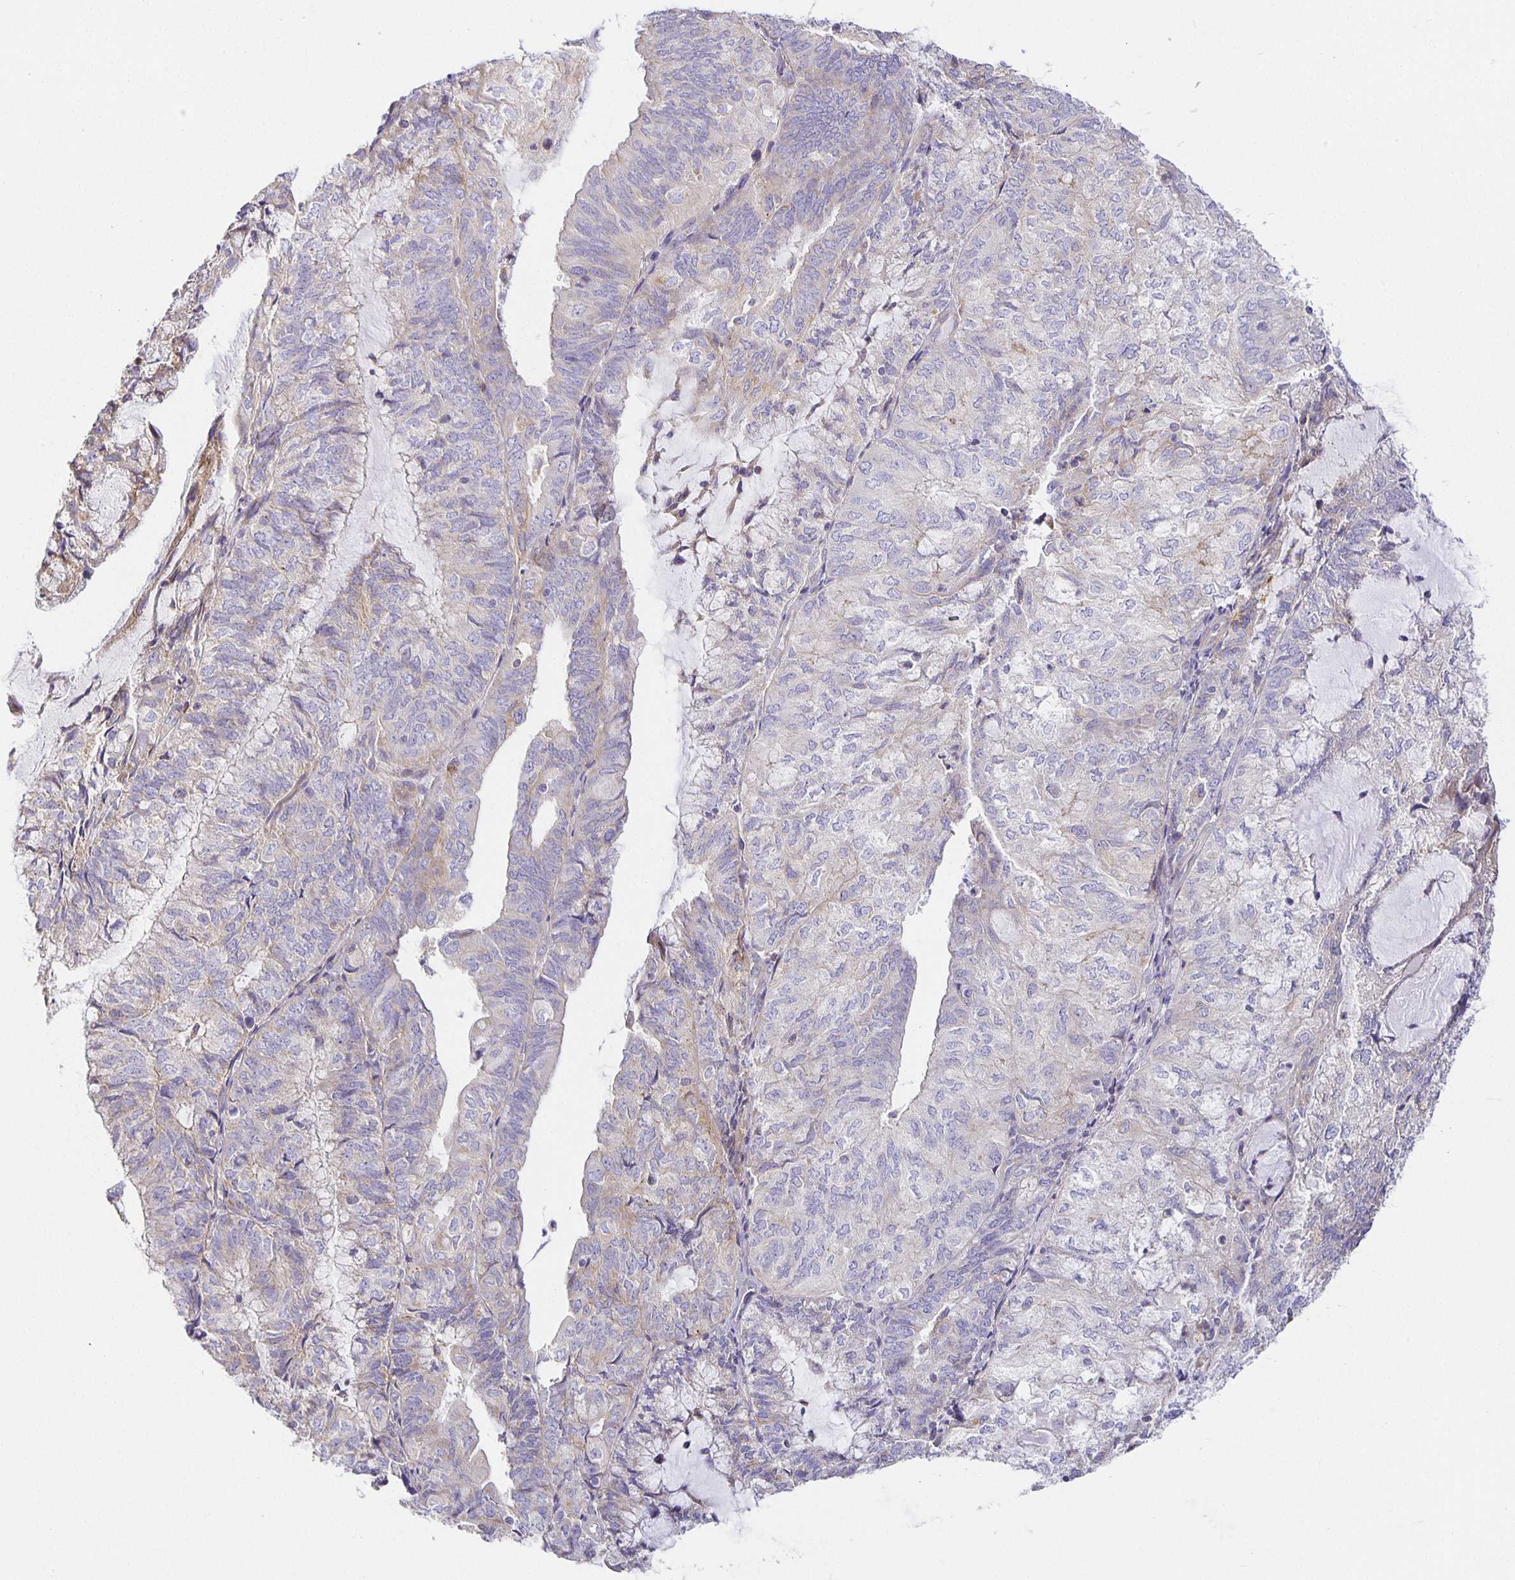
{"staining": {"intensity": "negative", "quantity": "none", "location": "none"}, "tissue": "endometrial cancer", "cell_type": "Tumor cells", "image_type": "cancer", "snomed": [{"axis": "morphology", "description": "Adenocarcinoma, NOS"}, {"axis": "topography", "description": "Endometrium"}], "caption": "Endometrial cancer (adenocarcinoma) stained for a protein using immunohistochemistry (IHC) demonstrates no staining tumor cells.", "gene": "FLRT3", "patient": {"sex": "female", "age": 81}}